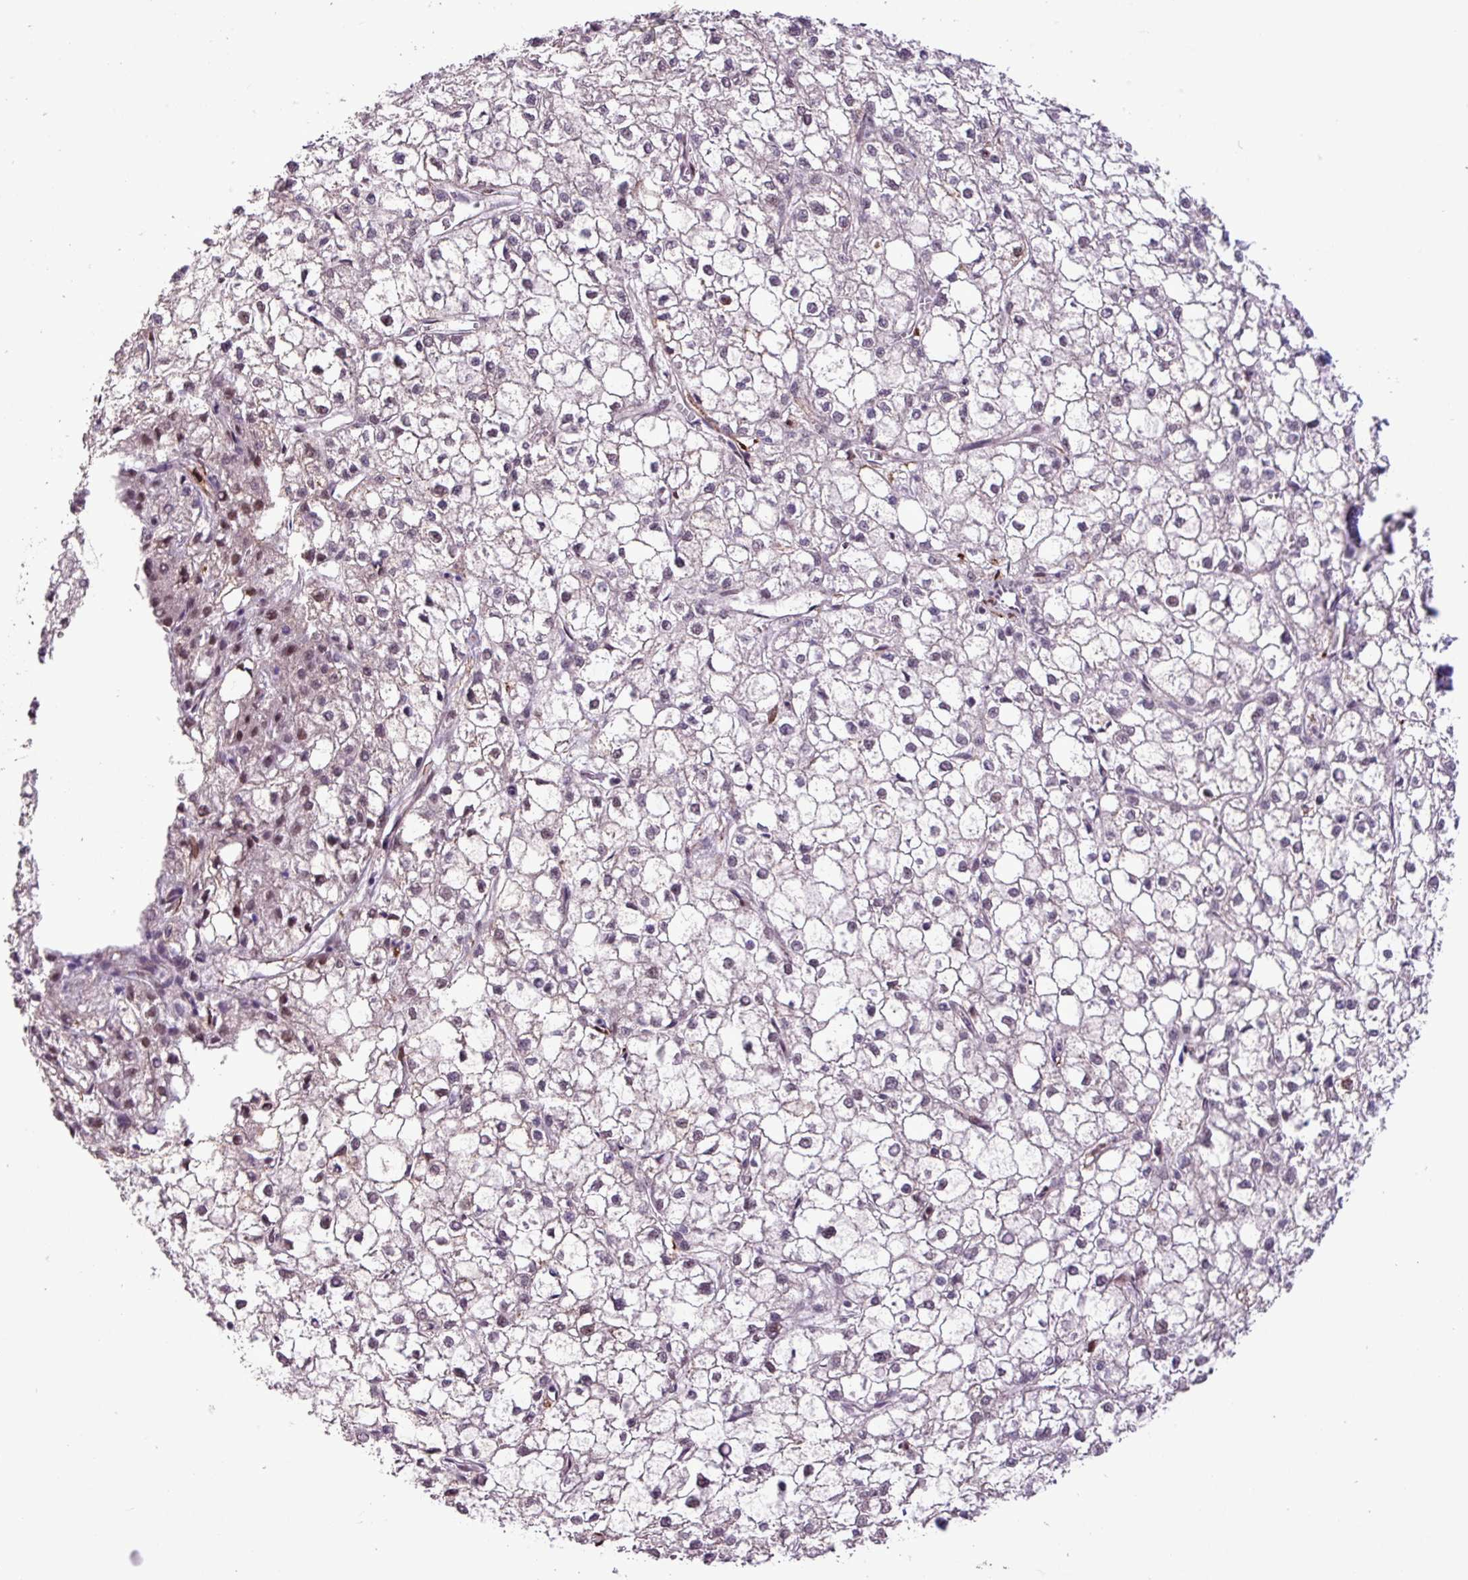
{"staining": {"intensity": "weak", "quantity": "<25%", "location": "nuclear"}, "tissue": "liver cancer", "cell_type": "Tumor cells", "image_type": "cancer", "snomed": [{"axis": "morphology", "description": "Carcinoma, Hepatocellular, NOS"}, {"axis": "topography", "description": "Liver"}], "caption": "The photomicrograph displays no staining of tumor cells in liver cancer.", "gene": "RPP25L", "patient": {"sex": "female", "age": 43}}